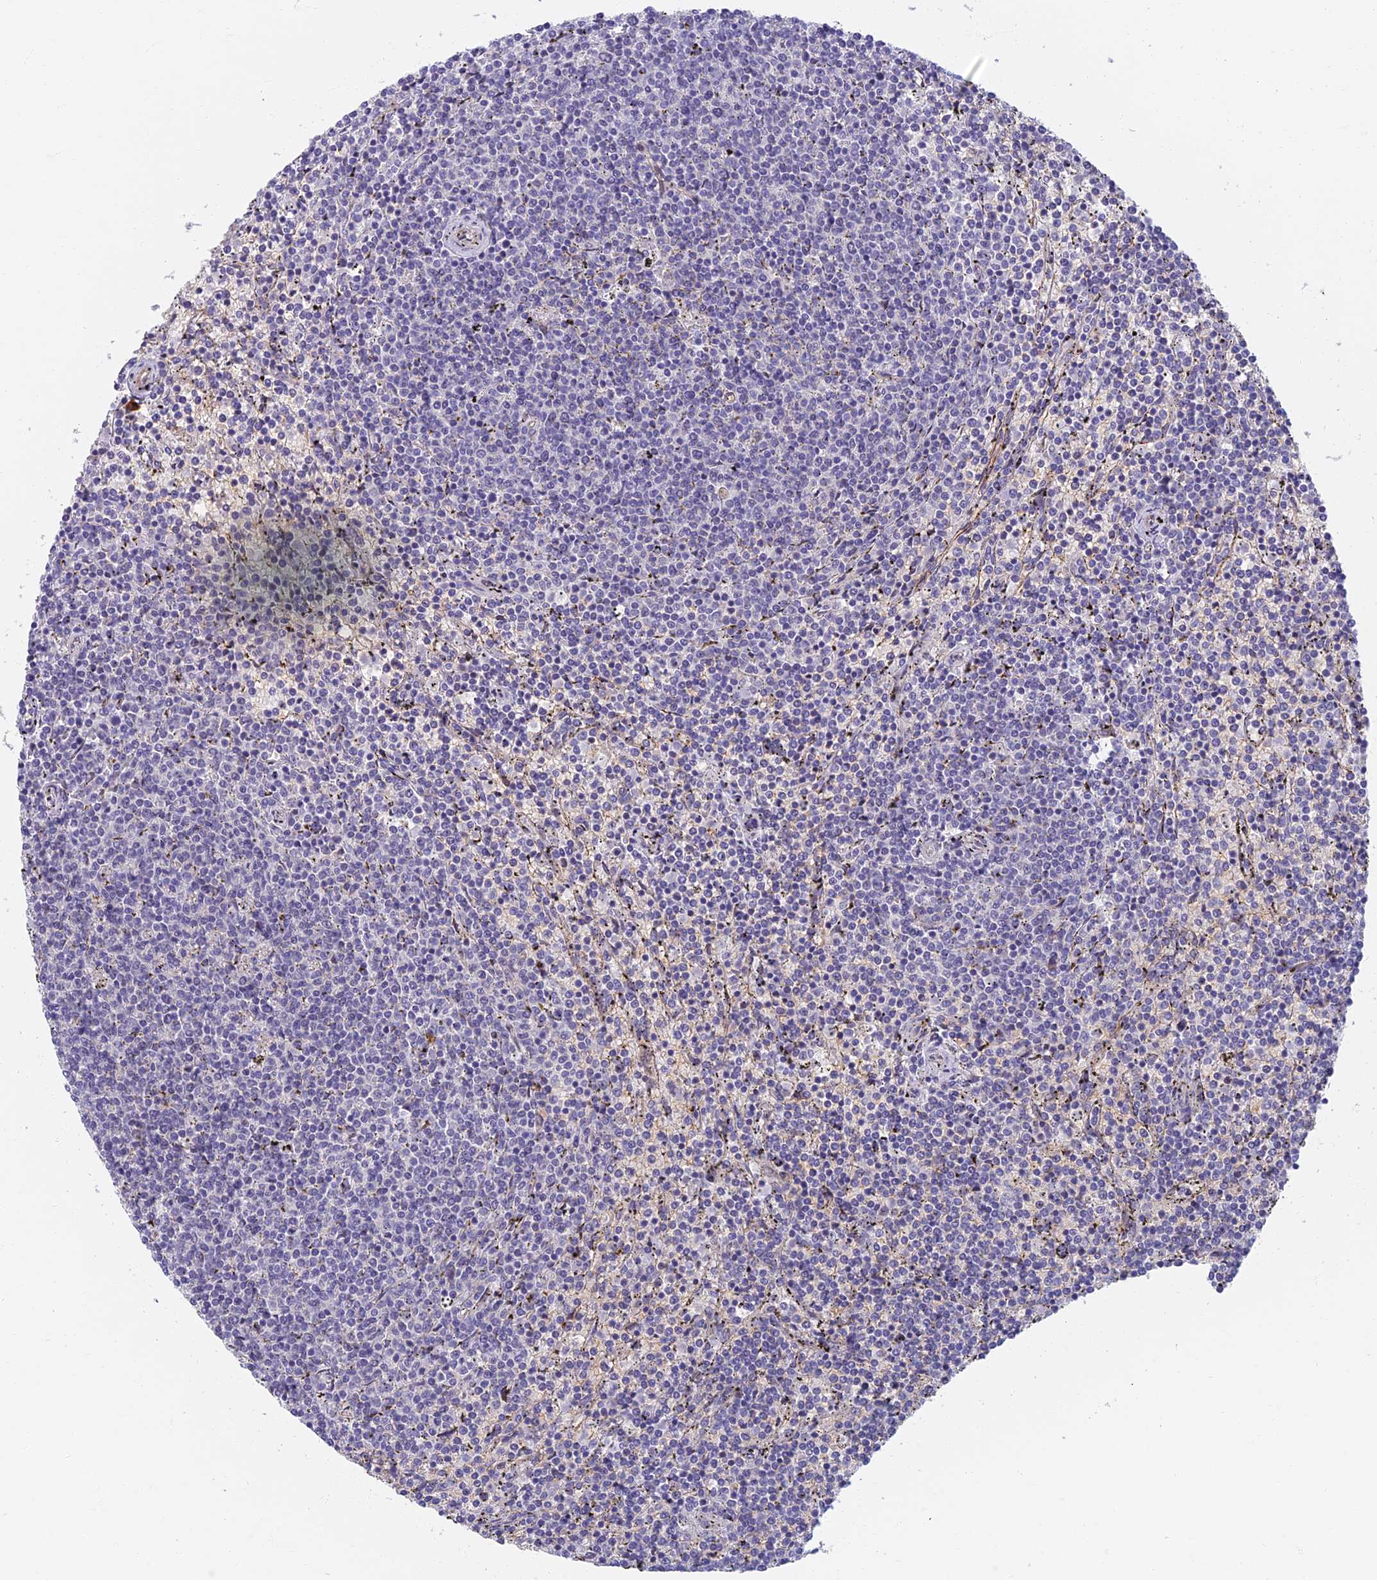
{"staining": {"intensity": "negative", "quantity": "none", "location": "none"}, "tissue": "lymphoma", "cell_type": "Tumor cells", "image_type": "cancer", "snomed": [{"axis": "morphology", "description": "Malignant lymphoma, non-Hodgkin's type, Low grade"}, {"axis": "topography", "description": "Spleen"}], "caption": "An image of human low-grade malignant lymphoma, non-Hodgkin's type is negative for staining in tumor cells.", "gene": "RHBDL2", "patient": {"sex": "female", "age": 50}}